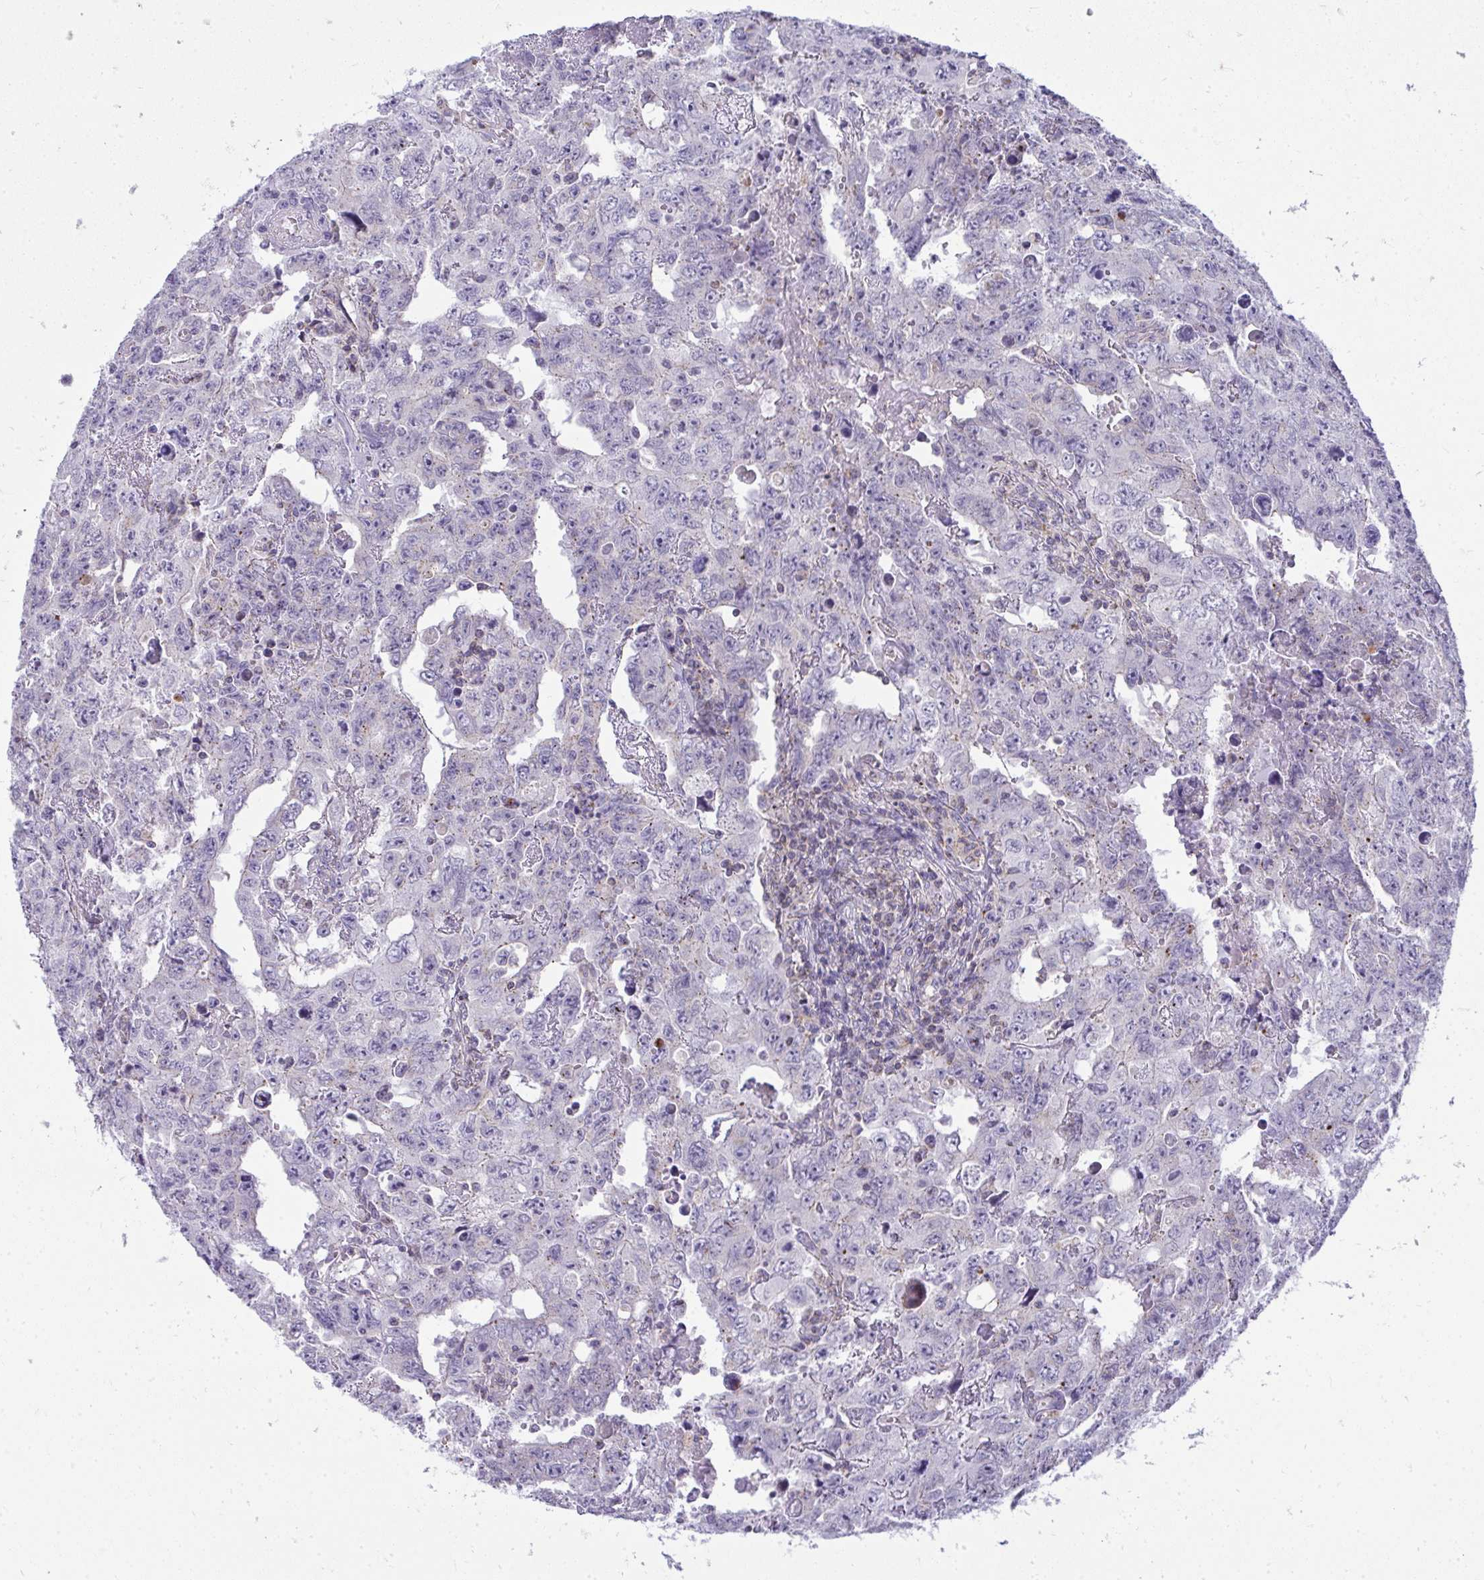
{"staining": {"intensity": "negative", "quantity": "none", "location": "none"}, "tissue": "testis cancer", "cell_type": "Tumor cells", "image_type": "cancer", "snomed": [{"axis": "morphology", "description": "Carcinoma, Embryonal, NOS"}, {"axis": "topography", "description": "Testis"}], "caption": "Immunohistochemical staining of embryonal carcinoma (testis) shows no significant positivity in tumor cells.", "gene": "VPS4B", "patient": {"sex": "male", "age": 24}}